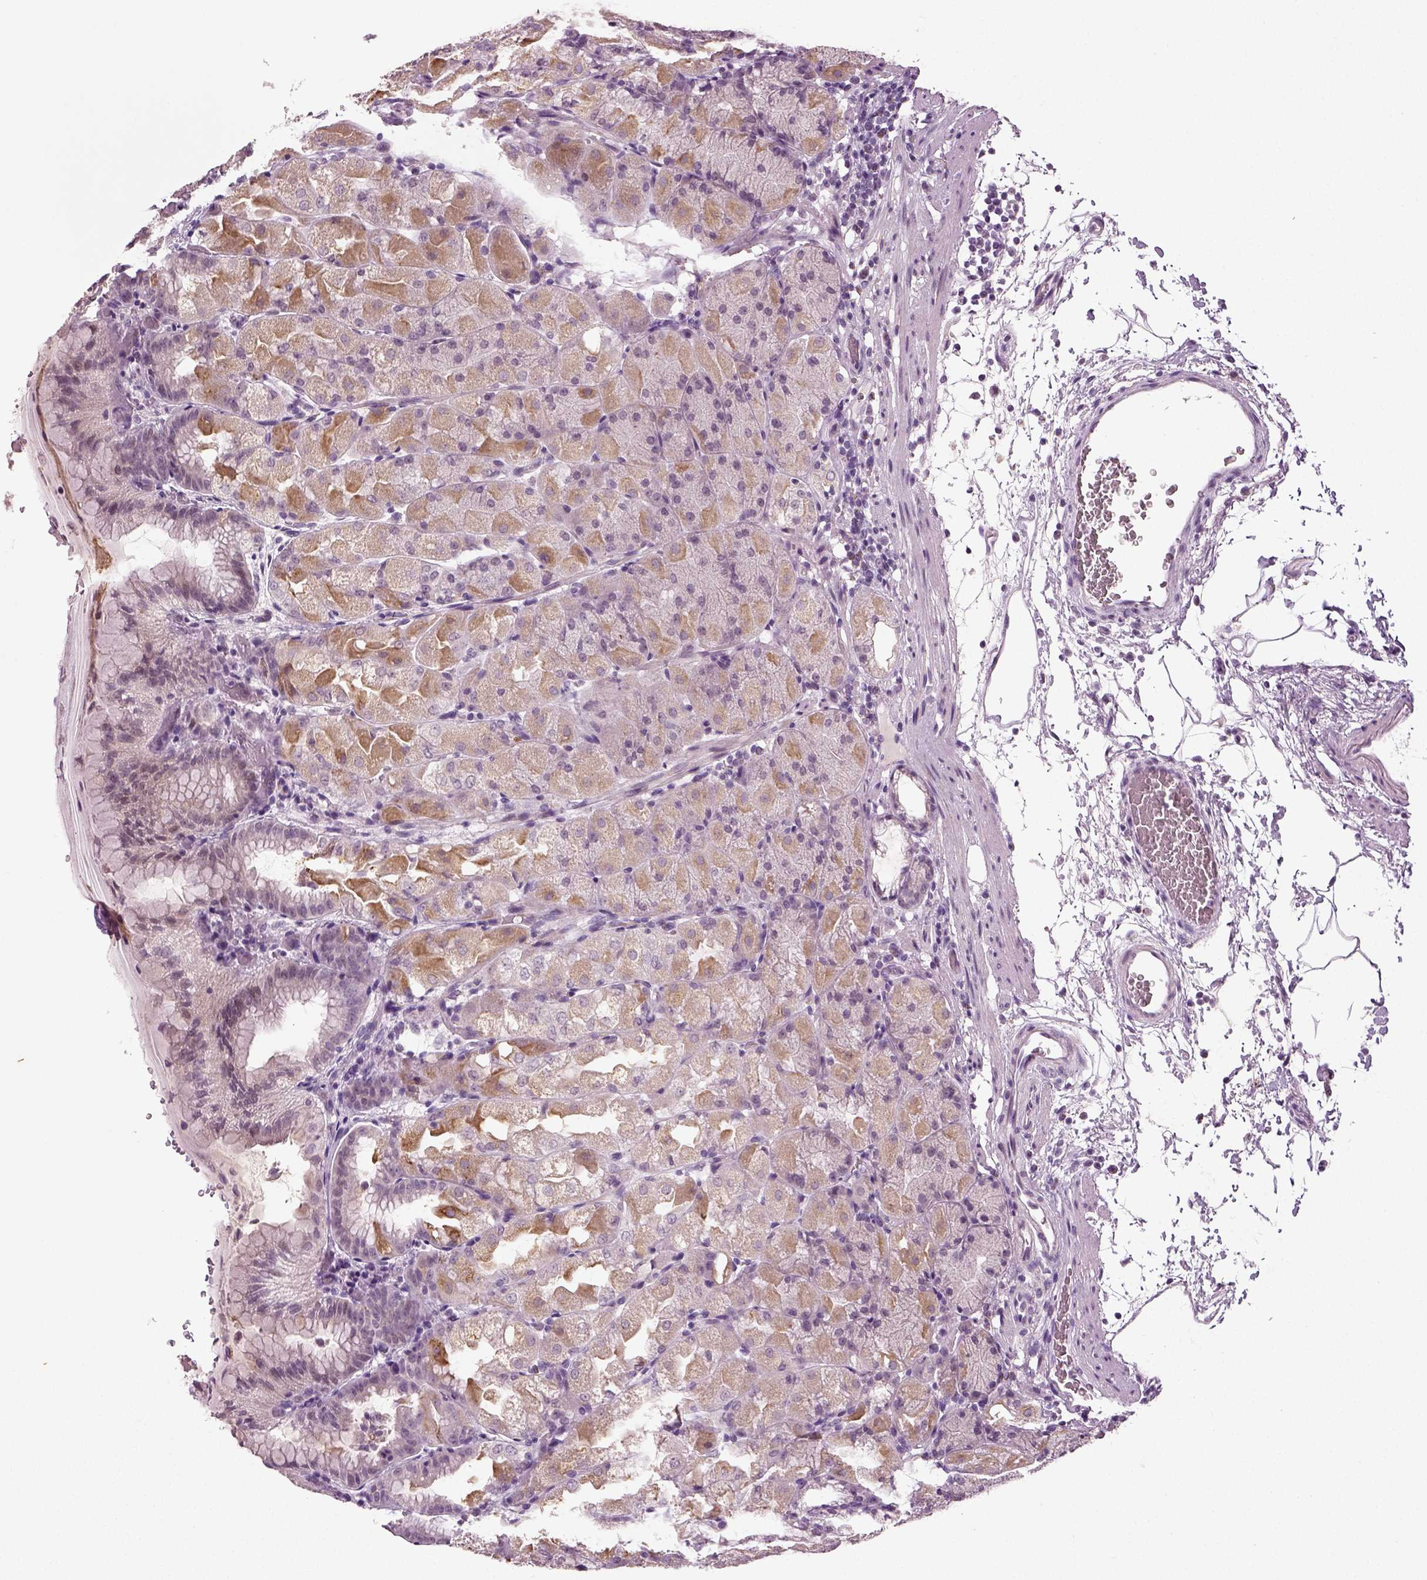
{"staining": {"intensity": "moderate", "quantity": "<25%", "location": "cytoplasmic/membranous"}, "tissue": "stomach", "cell_type": "Glandular cells", "image_type": "normal", "snomed": [{"axis": "morphology", "description": "Normal tissue, NOS"}, {"axis": "topography", "description": "Stomach, upper"}, {"axis": "topography", "description": "Stomach"}, {"axis": "topography", "description": "Stomach, lower"}], "caption": "Stomach was stained to show a protein in brown. There is low levels of moderate cytoplasmic/membranous positivity in approximately <25% of glandular cells. The protein is stained brown, and the nuclei are stained in blue (DAB IHC with brightfield microscopy, high magnification).", "gene": "SYNGAP1", "patient": {"sex": "male", "age": 62}}